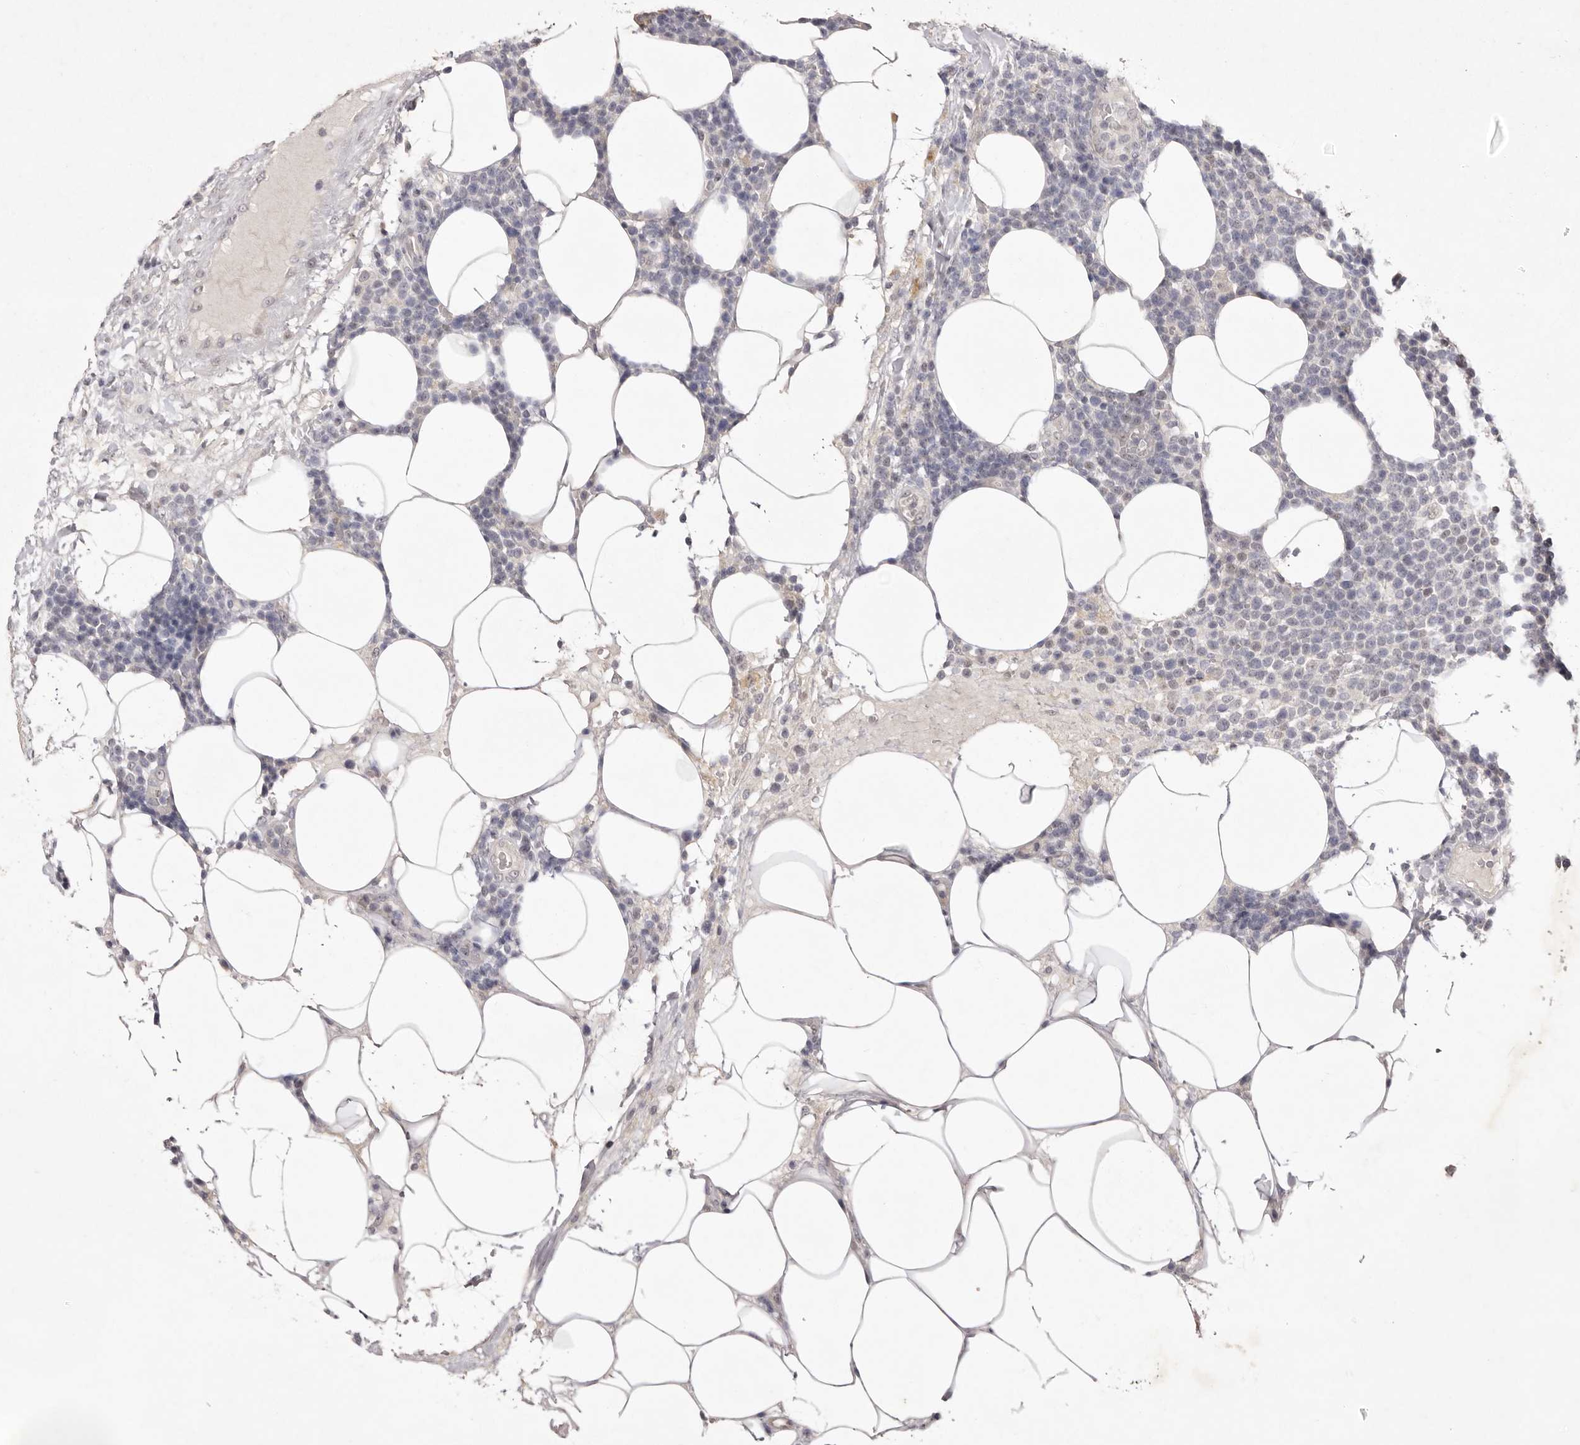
{"staining": {"intensity": "negative", "quantity": "none", "location": "none"}, "tissue": "lymphoma", "cell_type": "Tumor cells", "image_type": "cancer", "snomed": [{"axis": "morphology", "description": "Malignant lymphoma, non-Hodgkin's type, High grade"}, {"axis": "topography", "description": "Lymph node"}], "caption": "DAB immunohistochemical staining of human lymphoma reveals no significant positivity in tumor cells.", "gene": "TADA1", "patient": {"sex": "male", "age": 61}}